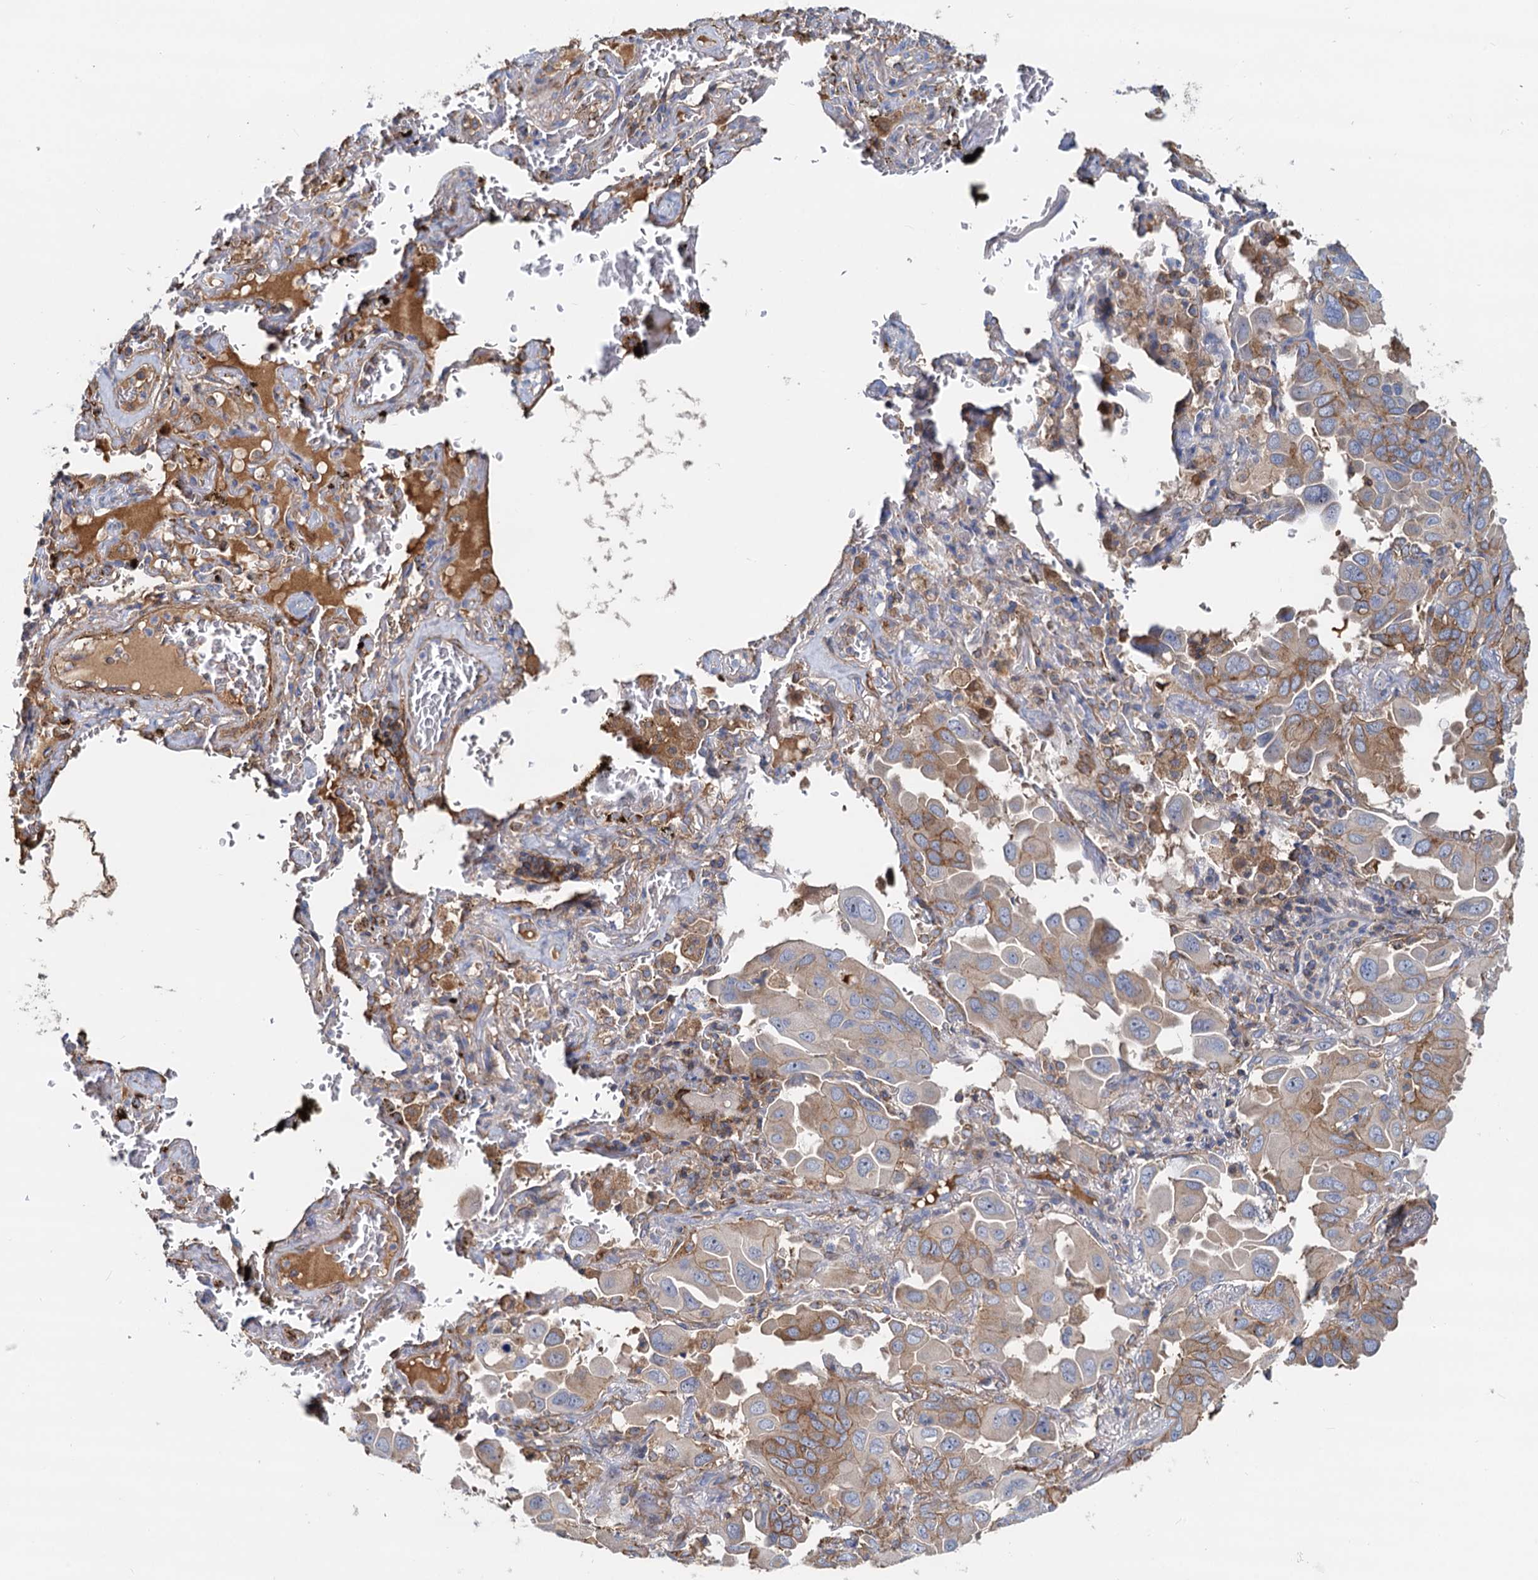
{"staining": {"intensity": "moderate", "quantity": ">75%", "location": "cytoplasmic/membranous"}, "tissue": "lung cancer", "cell_type": "Tumor cells", "image_type": "cancer", "snomed": [{"axis": "morphology", "description": "Adenocarcinoma, NOS"}, {"axis": "topography", "description": "Lung"}], "caption": "A brown stain labels moderate cytoplasmic/membranous expression of a protein in lung cancer tumor cells.", "gene": "LNX2", "patient": {"sex": "male", "age": 64}}